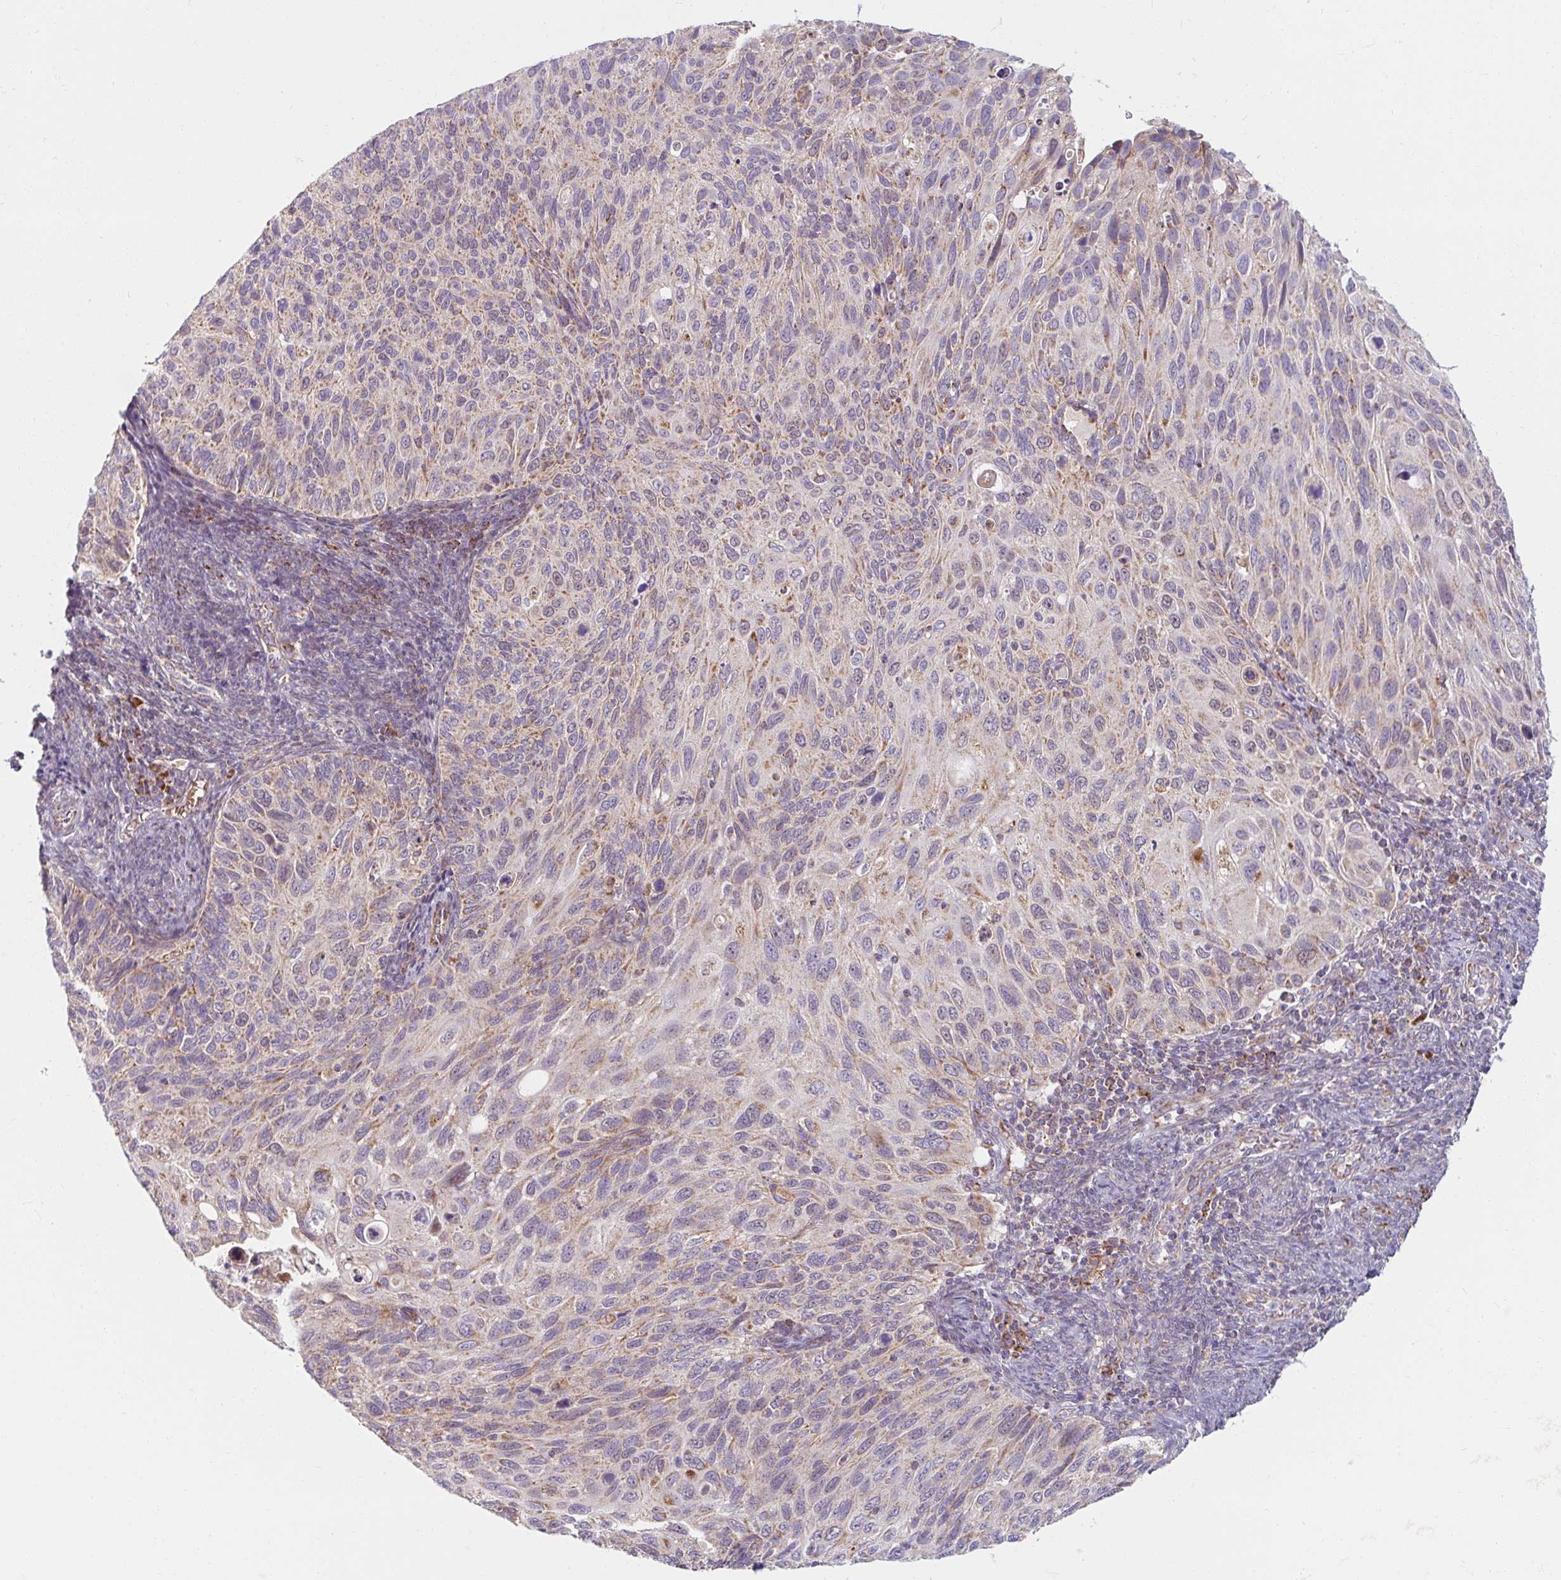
{"staining": {"intensity": "weak", "quantity": "25%-75%", "location": "cytoplasmic/membranous"}, "tissue": "cervical cancer", "cell_type": "Tumor cells", "image_type": "cancer", "snomed": [{"axis": "morphology", "description": "Squamous cell carcinoma, NOS"}, {"axis": "topography", "description": "Cervix"}], "caption": "Tumor cells reveal weak cytoplasmic/membranous positivity in about 25%-75% of cells in cervical cancer. (DAB IHC with brightfield microscopy, high magnification).", "gene": "SKP2", "patient": {"sex": "female", "age": 70}}